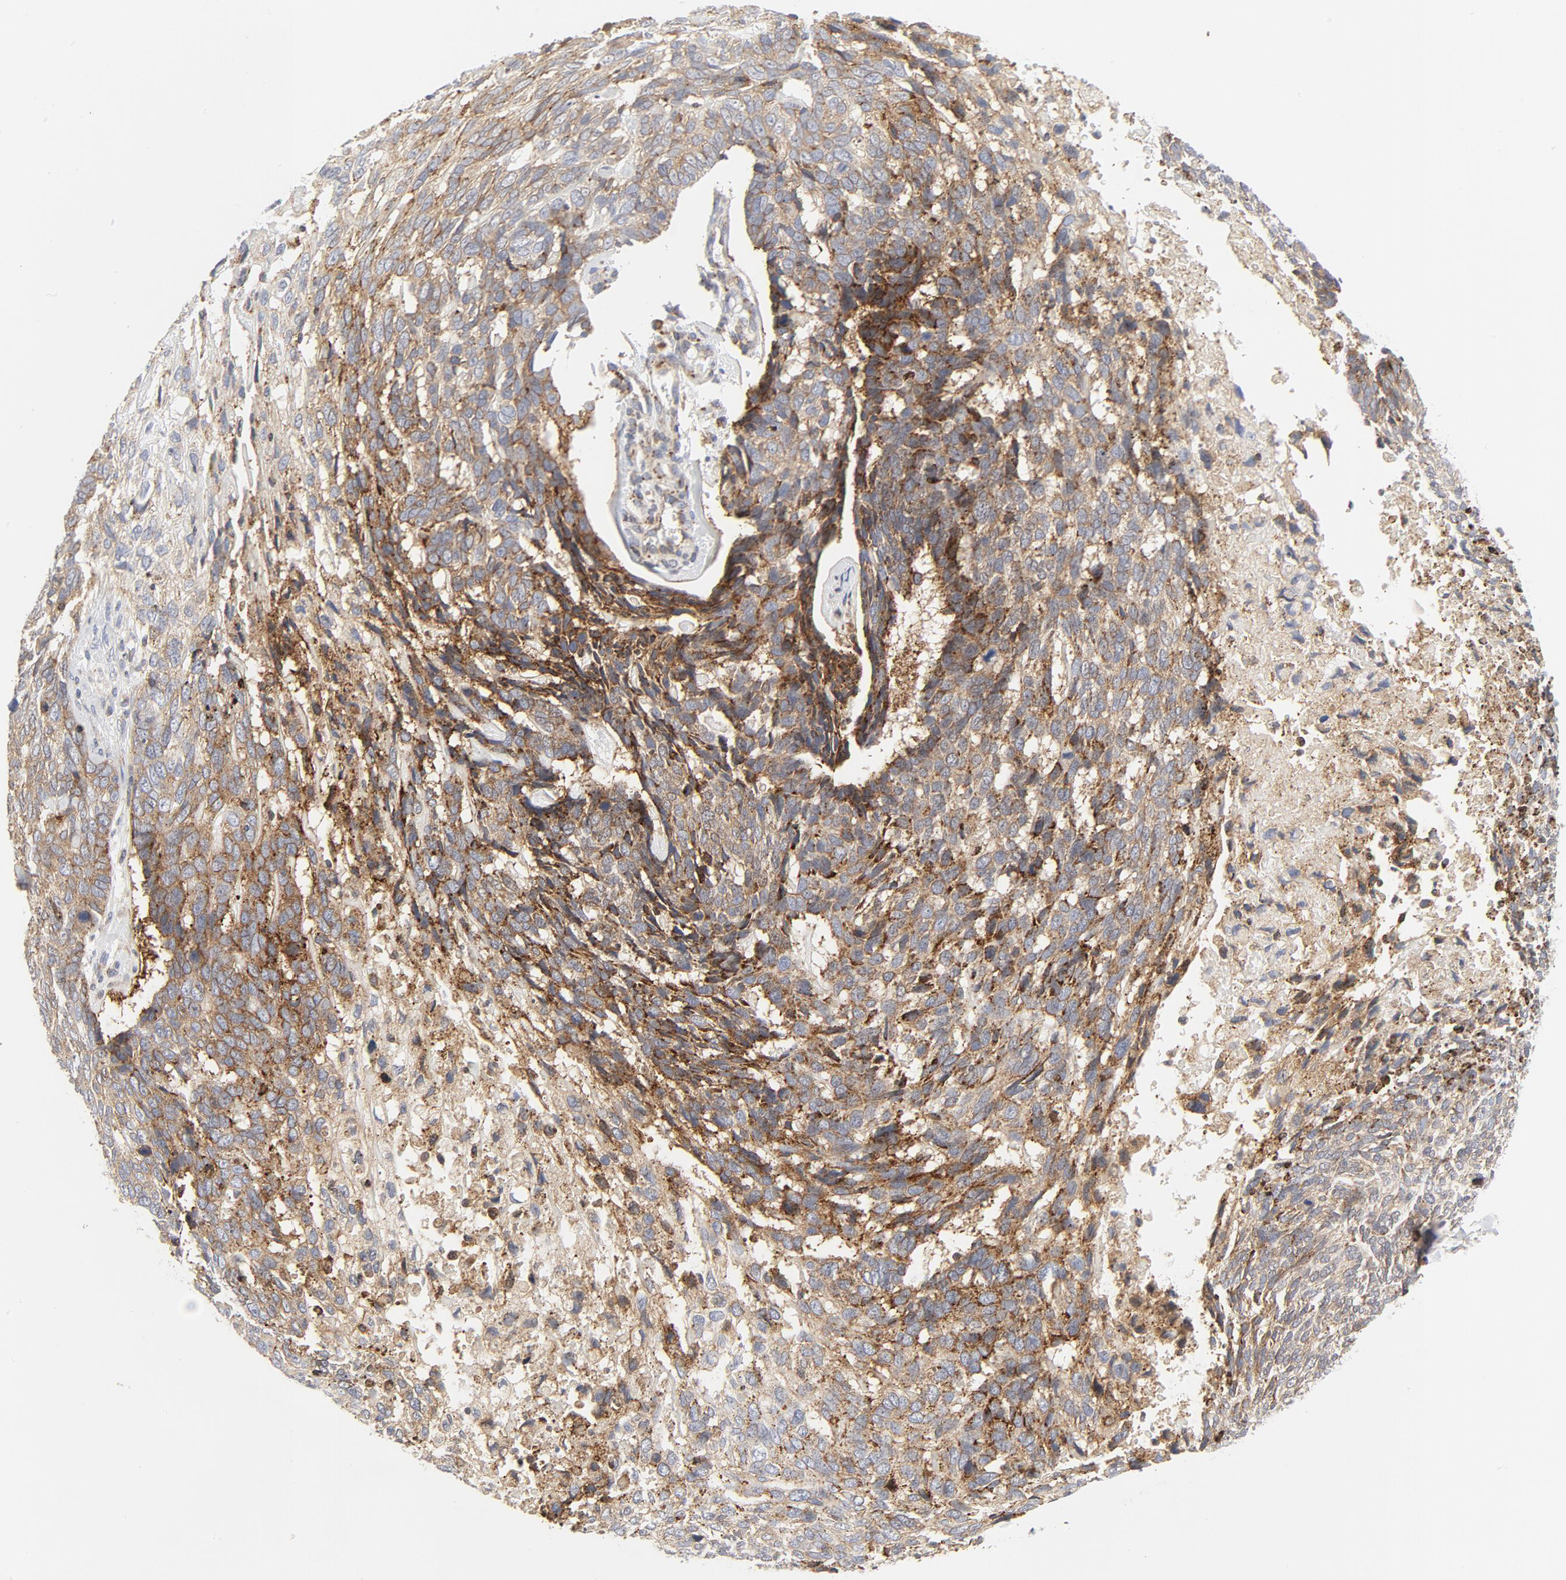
{"staining": {"intensity": "strong", "quantity": ">75%", "location": "cytoplasmic/membranous"}, "tissue": "skin cancer", "cell_type": "Tumor cells", "image_type": "cancer", "snomed": [{"axis": "morphology", "description": "Basal cell carcinoma"}, {"axis": "topography", "description": "Skin"}], "caption": "An immunohistochemistry (IHC) photomicrograph of tumor tissue is shown. Protein staining in brown labels strong cytoplasmic/membranous positivity in skin cancer (basal cell carcinoma) within tumor cells.", "gene": "LRP6", "patient": {"sex": "male", "age": 72}}